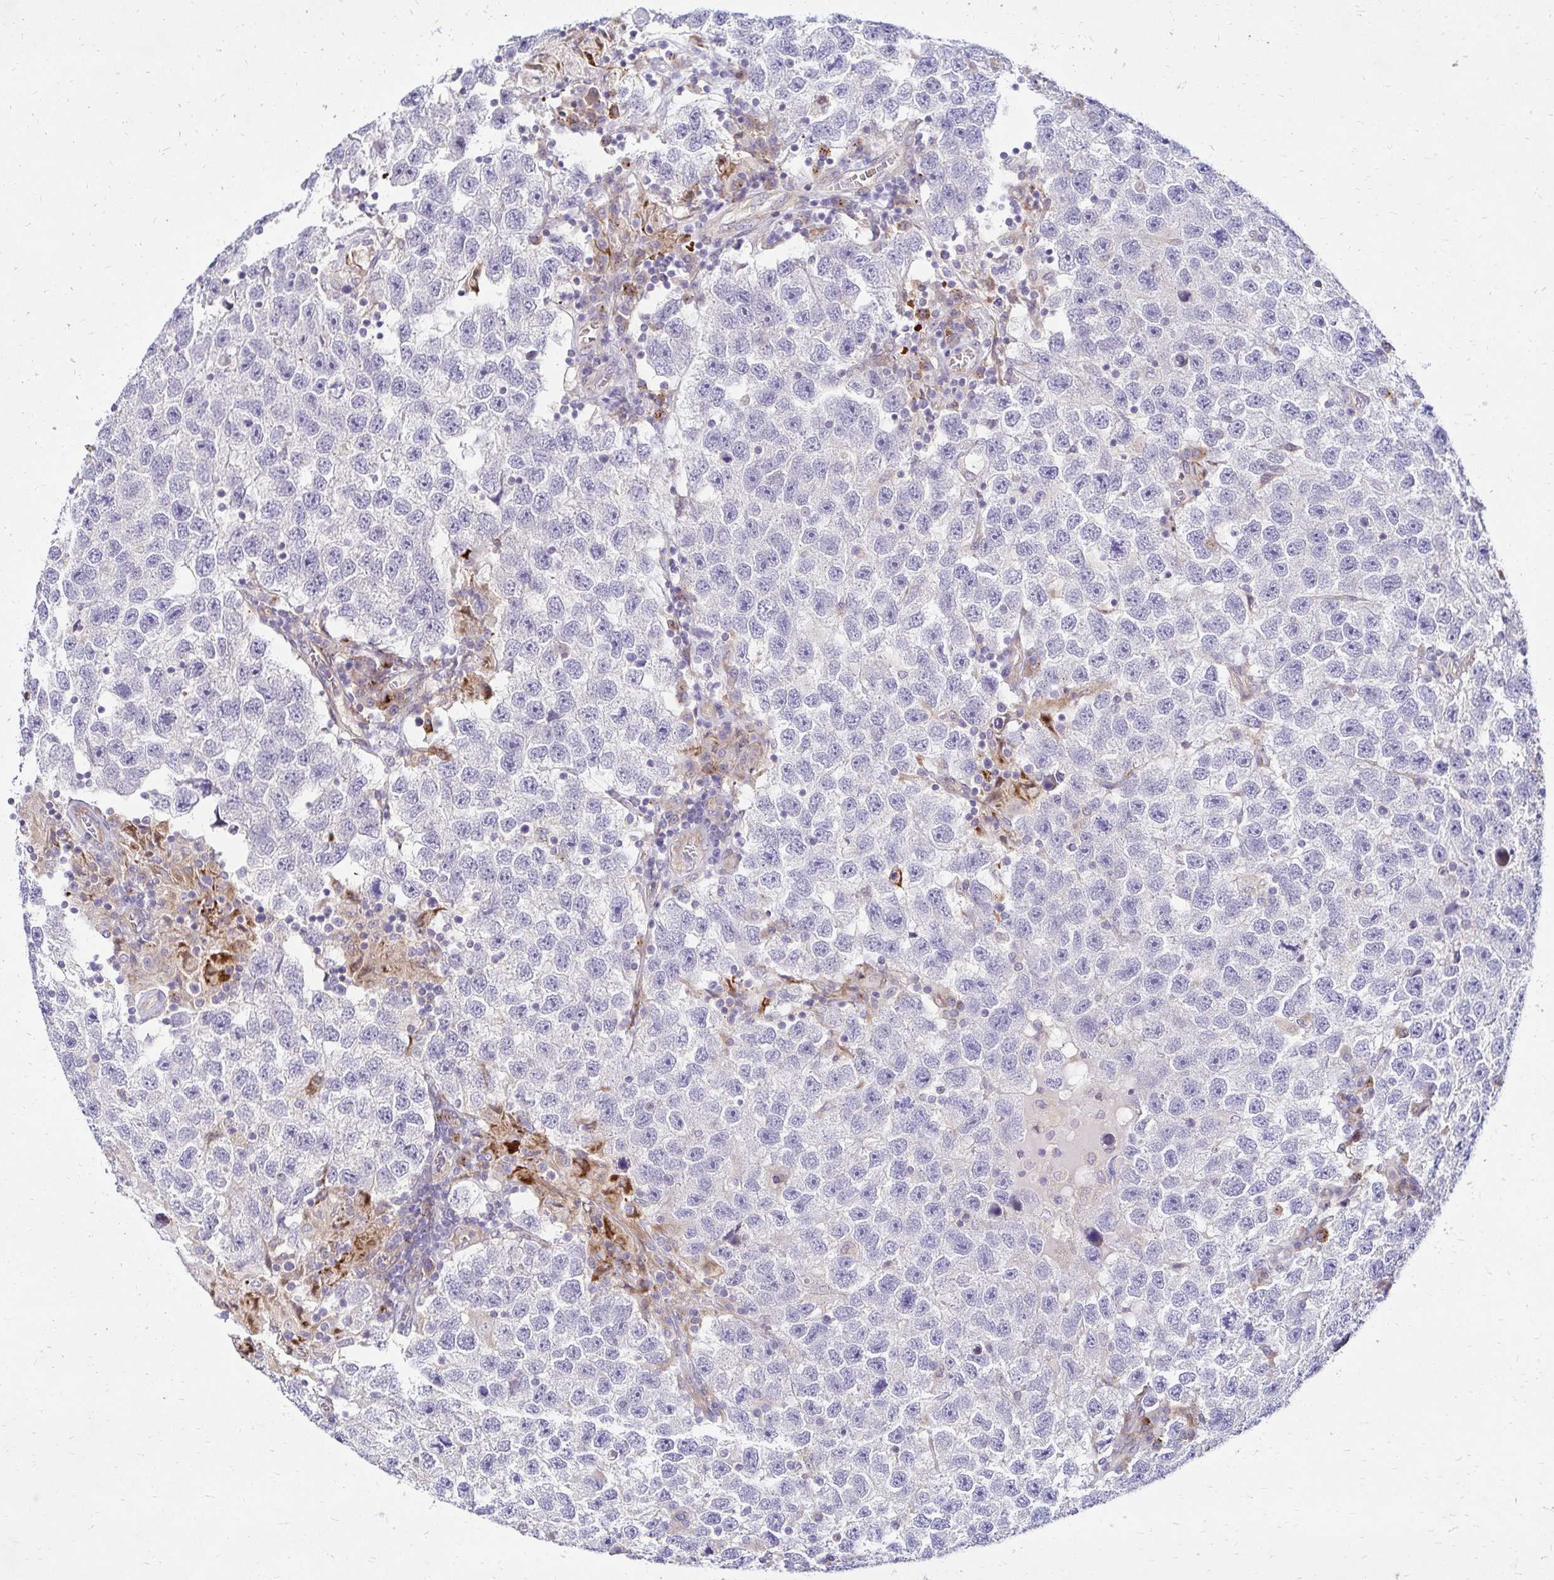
{"staining": {"intensity": "negative", "quantity": "none", "location": "none"}, "tissue": "testis cancer", "cell_type": "Tumor cells", "image_type": "cancer", "snomed": [{"axis": "morphology", "description": "Seminoma, NOS"}, {"axis": "topography", "description": "Testis"}], "caption": "Immunohistochemistry of testis cancer exhibits no expression in tumor cells.", "gene": "IDUA", "patient": {"sex": "male", "age": 26}}